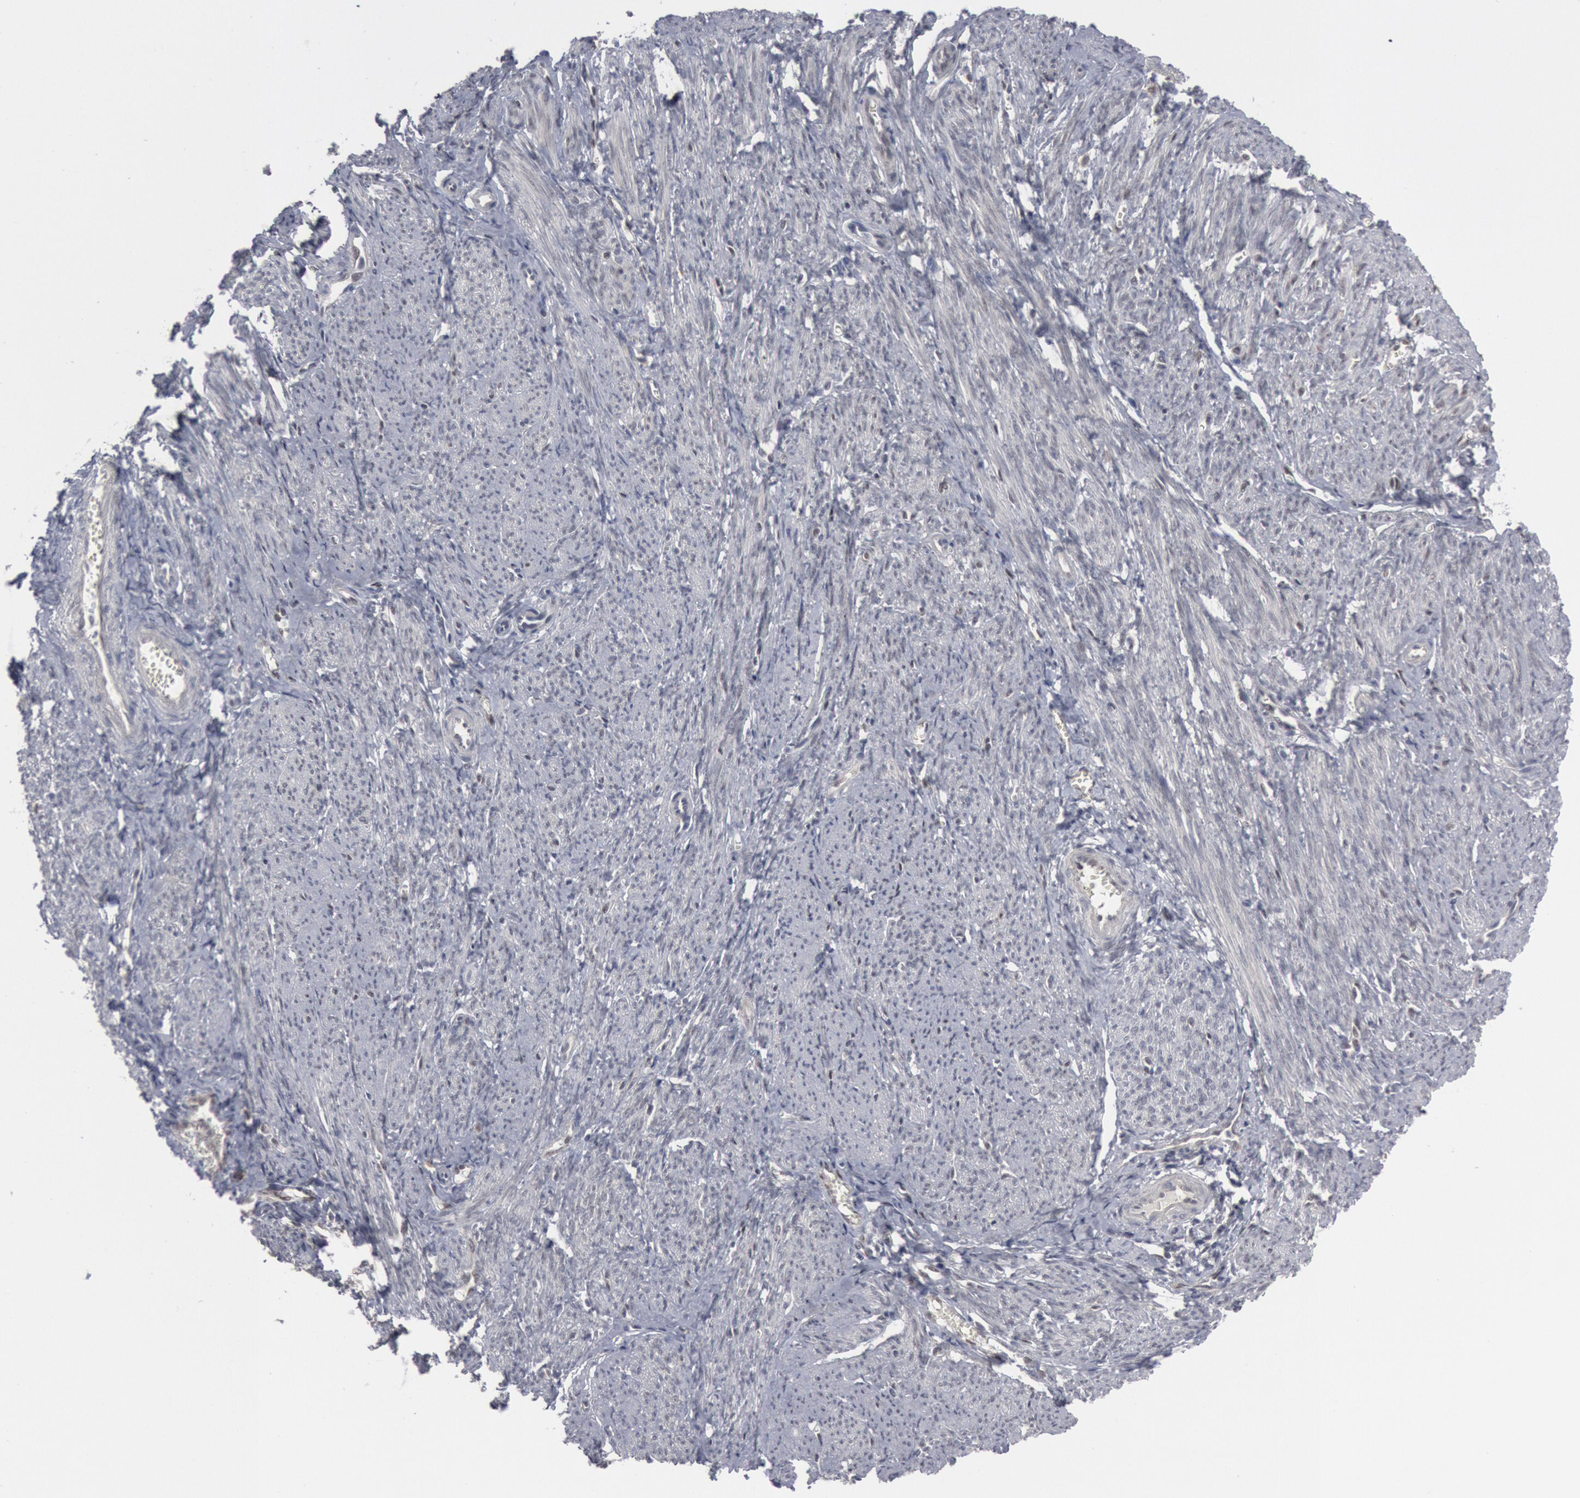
{"staining": {"intensity": "negative", "quantity": "none", "location": "none"}, "tissue": "smooth muscle", "cell_type": "Smooth muscle cells", "image_type": "normal", "snomed": [{"axis": "morphology", "description": "Normal tissue, NOS"}, {"axis": "topography", "description": "Smooth muscle"}, {"axis": "topography", "description": "Cervix"}], "caption": "Immunohistochemistry image of benign smooth muscle stained for a protein (brown), which demonstrates no staining in smooth muscle cells.", "gene": "FOXO1", "patient": {"sex": "female", "age": 70}}